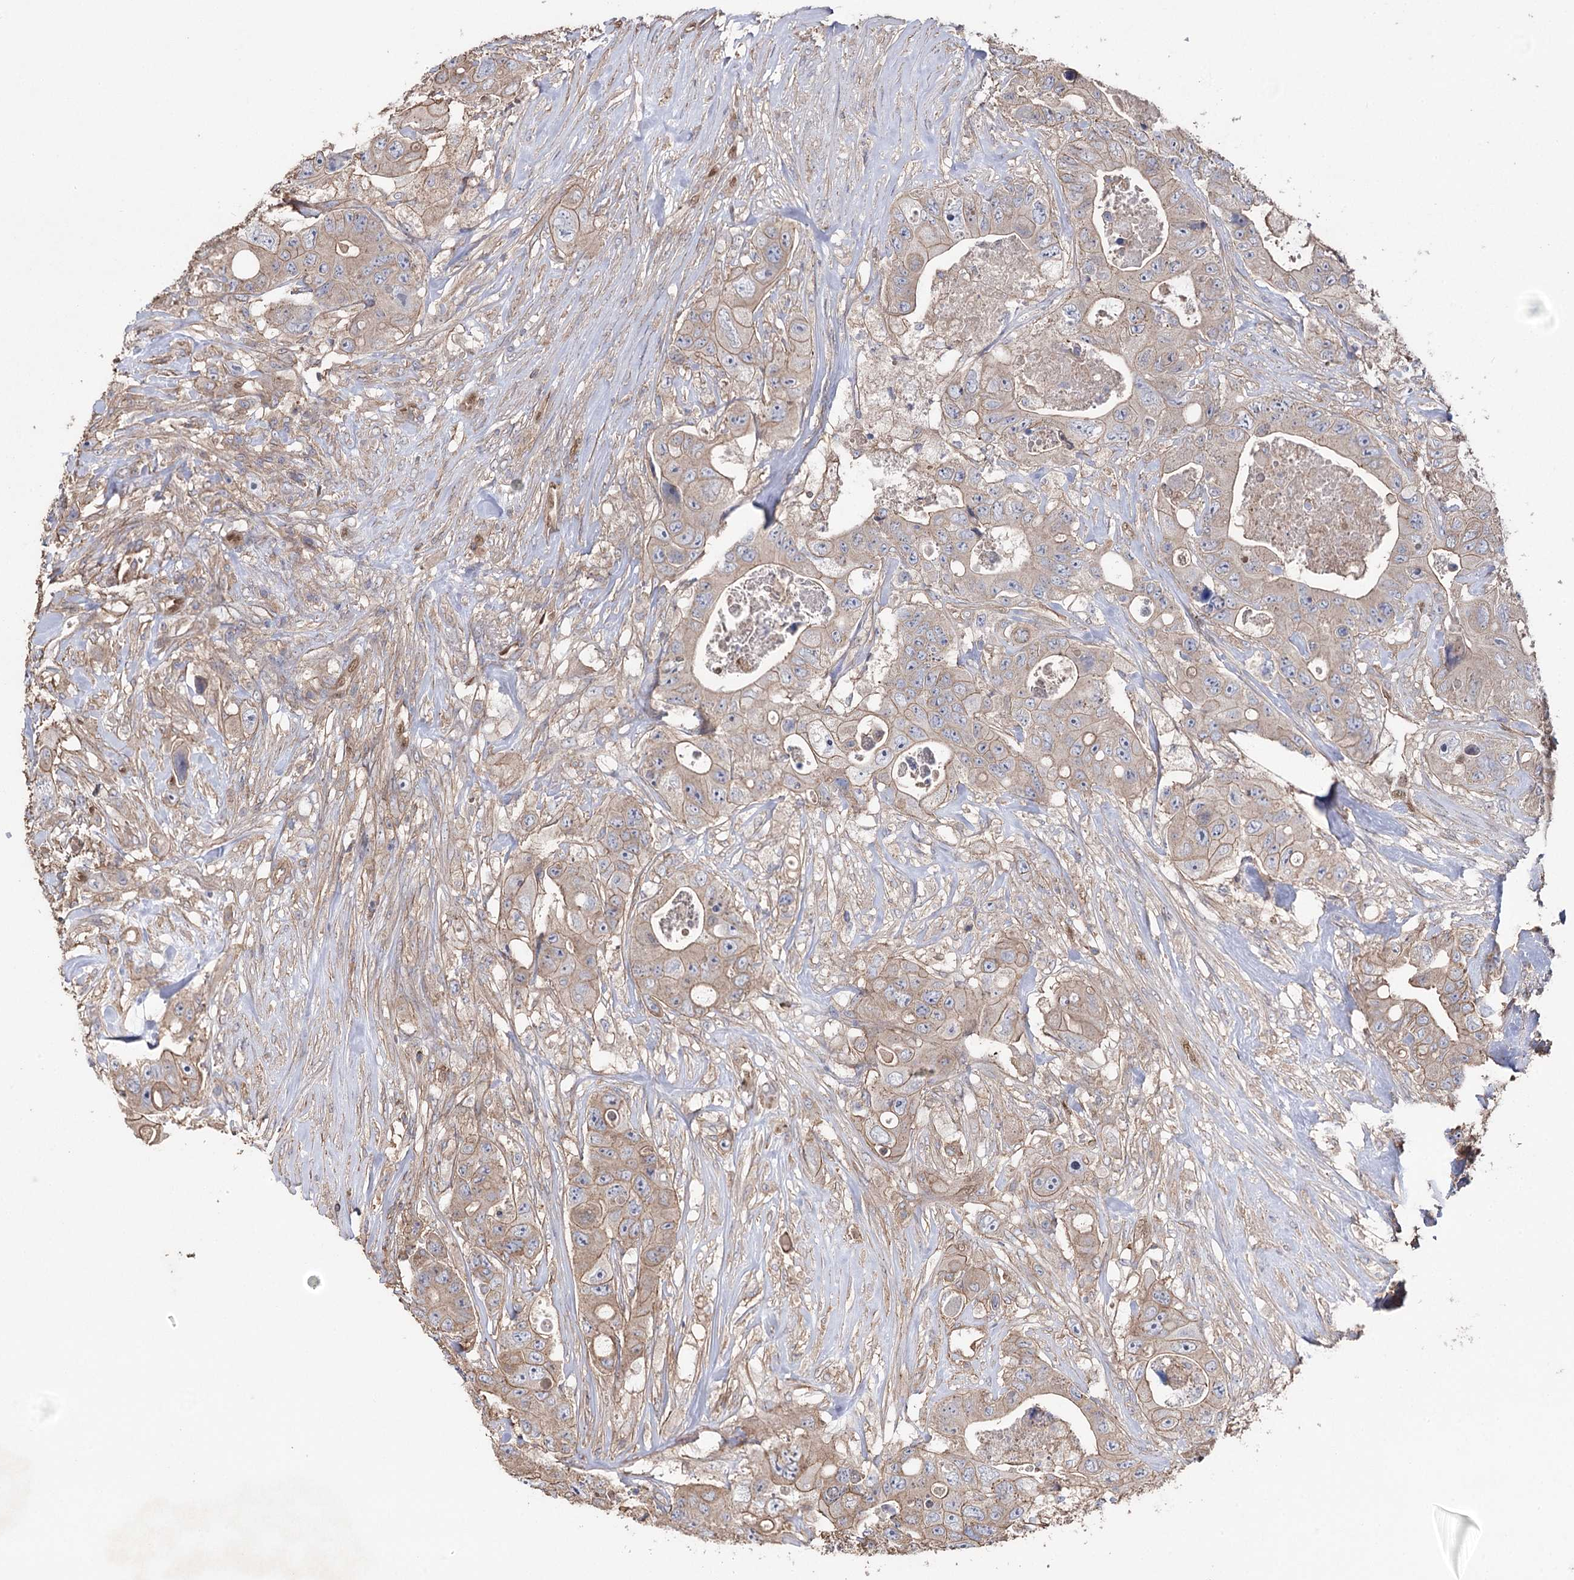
{"staining": {"intensity": "weak", "quantity": "25%-75%", "location": "cytoplasmic/membranous"}, "tissue": "colorectal cancer", "cell_type": "Tumor cells", "image_type": "cancer", "snomed": [{"axis": "morphology", "description": "Adenocarcinoma, NOS"}, {"axis": "topography", "description": "Colon"}], "caption": "Brown immunohistochemical staining in colorectal adenocarcinoma reveals weak cytoplasmic/membranous expression in about 25%-75% of tumor cells.", "gene": "FAM13B", "patient": {"sex": "female", "age": 46}}